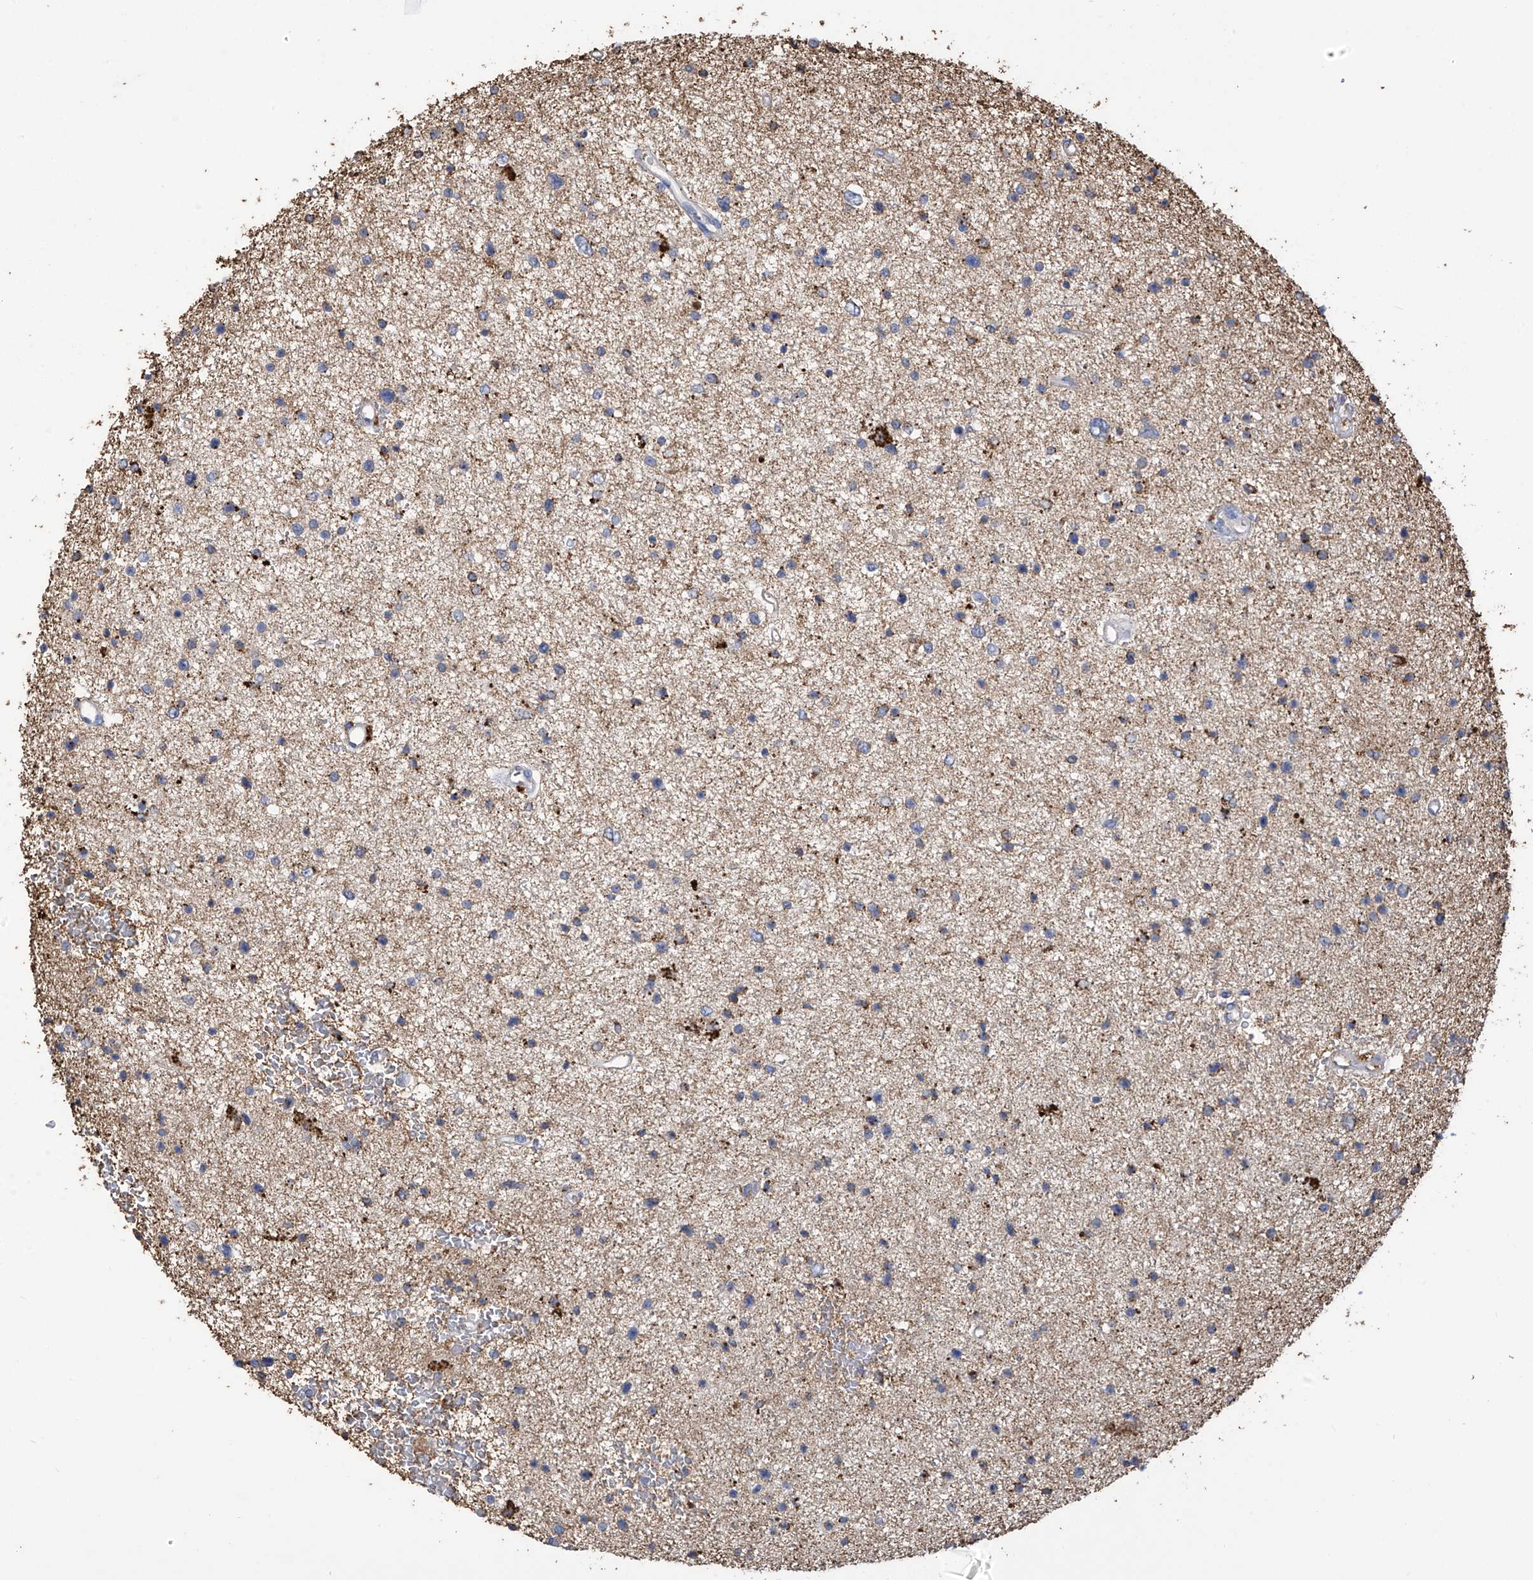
{"staining": {"intensity": "negative", "quantity": "none", "location": "none"}, "tissue": "glioma", "cell_type": "Tumor cells", "image_type": "cancer", "snomed": [{"axis": "morphology", "description": "Glioma, malignant, Low grade"}, {"axis": "topography", "description": "Cerebral cortex"}], "caption": "Tumor cells show no significant protein expression in glioma.", "gene": "OGT", "patient": {"sex": "female", "age": 39}}